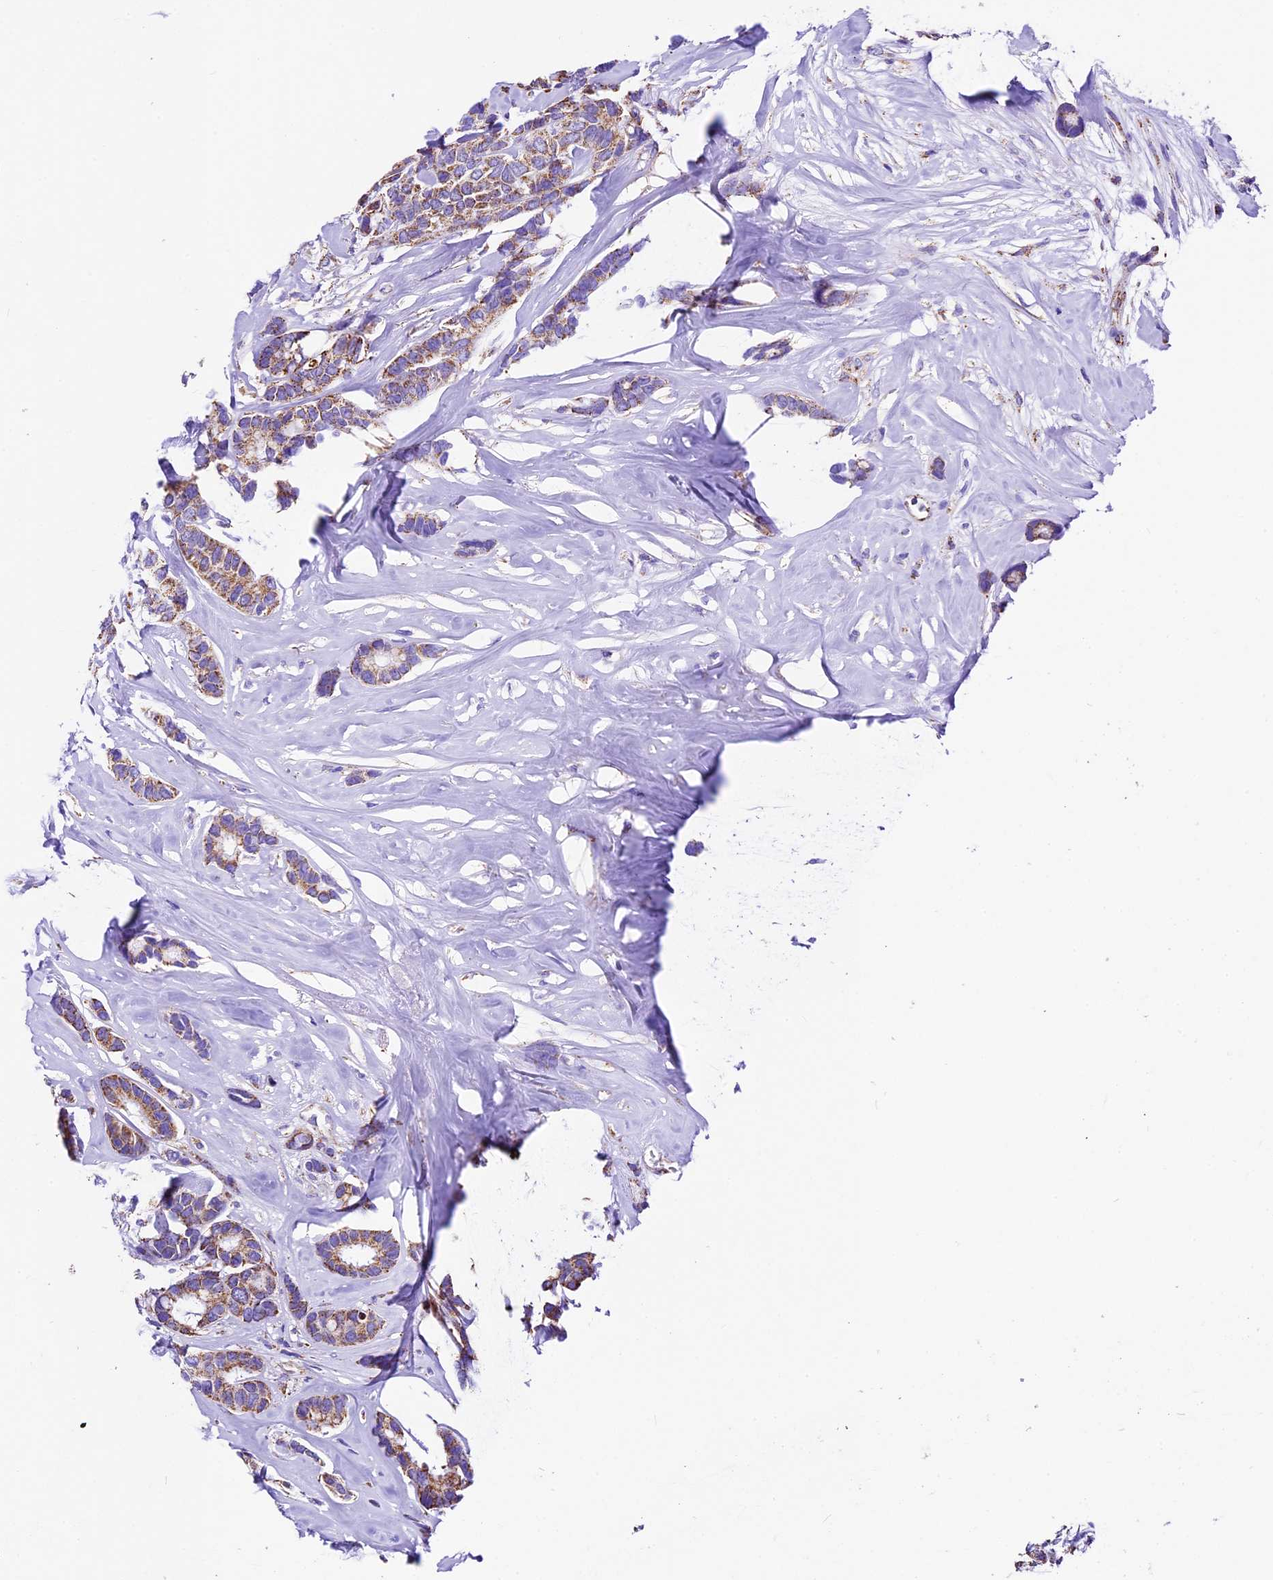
{"staining": {"intensity": "moderate", "quantity": ">75%", "location": "cytoplasmic/membranous"}, "tissue": "breast cancer", "cell_type": "Tumor cells", "image_type": "cancer", "snomed": [{"axis": "morphology", "description": "Duct carcinoma"}, {"axis": "topography", "description": "Breast"}], "caption": "Human breast cancer (intraductal carcinoma) stained for a protein (brown) shows moderate cytoplasmic/membranous positive expression in approximately >75% of tumor cells.", "gene": "DCAF5", "patient": {"sex": "female", "age": 87}}